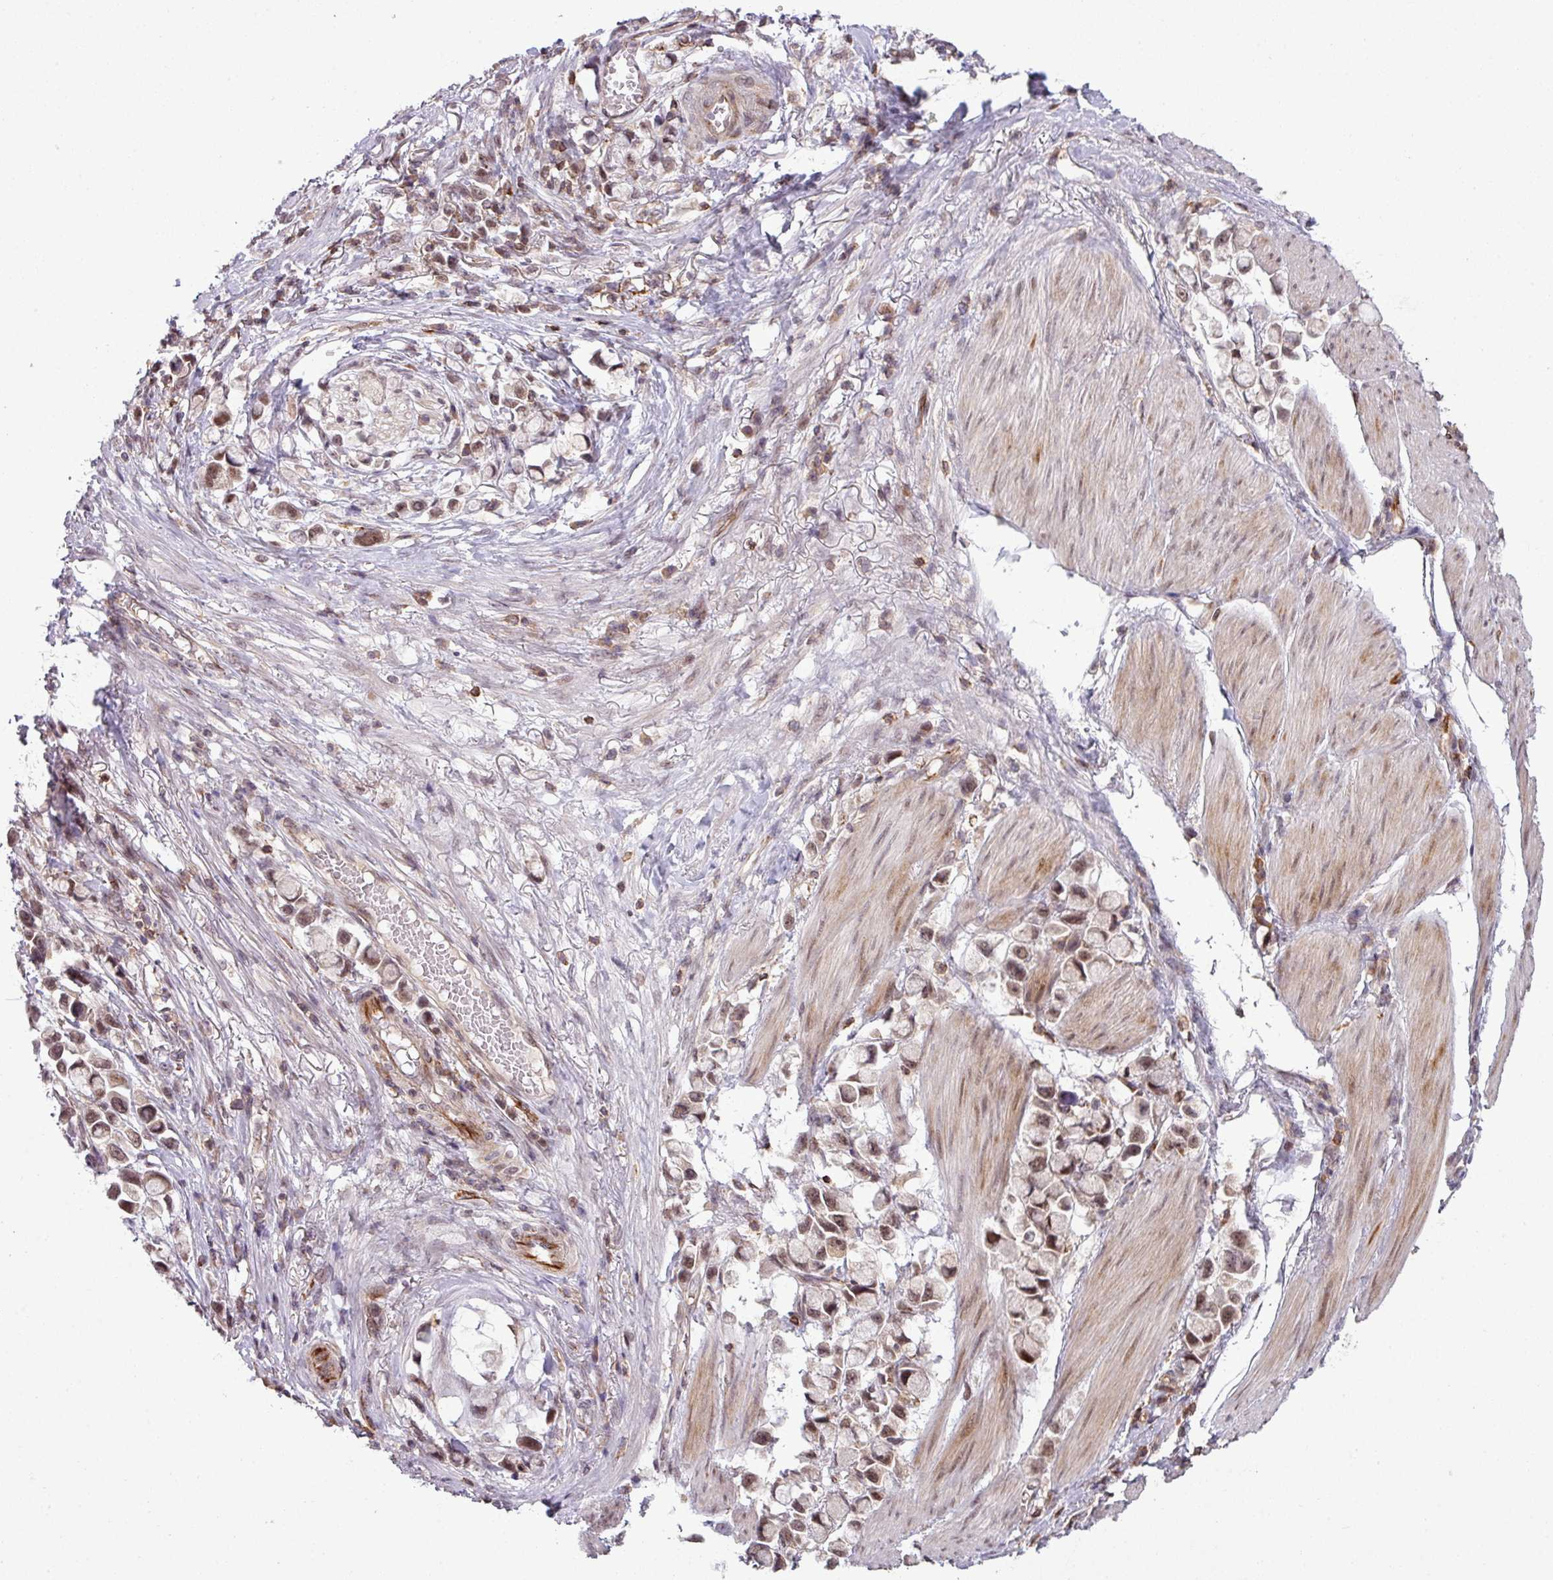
{"staining": {"intensity": "moderate", "quantity": ">75%", "location": "nuclear"}, "tissue": "stomach cancer", "cell_type": "Tumor cells", "image_type": "cancer", "snomed": [{"axis": "morphology", "description": "Adenocarcinoma, NOS"}, {"axis": "topography", "description": "Stomach"}], "caption": "Human adenocarcinoma (stomach) stained for a protein (brown) exhibits moderate nuclear positive staining in approximately >75% of tumor cells.", "gene": "ZC2HC1C", "patient": {"sex": "female", "age": 81}}